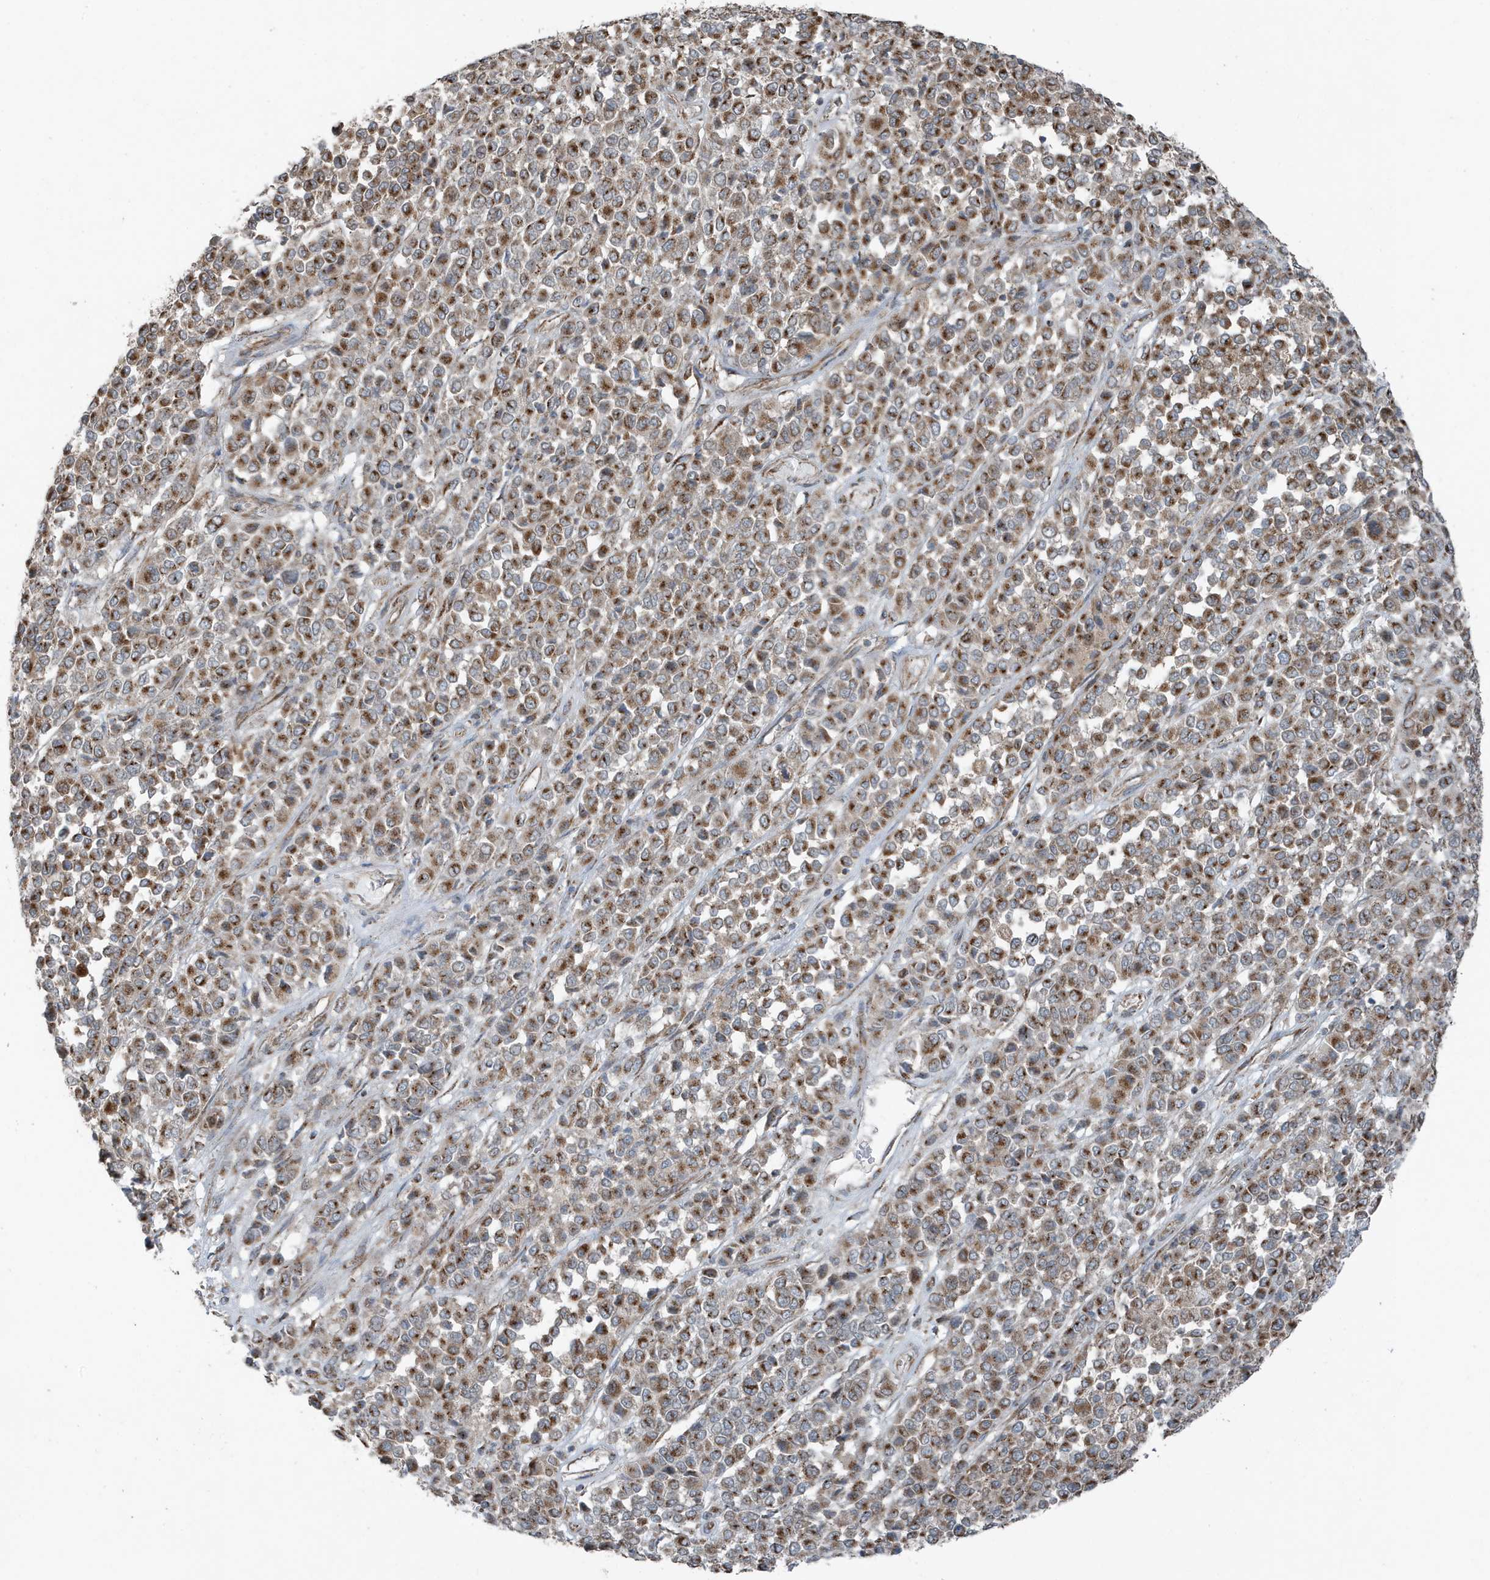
{"staining": {"intensity": "moderate", "quantity": ">75%", "location": "cytoplasmic/membranous"}, "tissue": "melanoma", "cell_type": "Tumor cells", "image_type": "cancer", "snomed": [{"axis": "morphology", "description": "Malignant melanoma, Metastatic site"}, {"axis": "topography", "description": "Pancreas"}], "caption": "Brown immunohistochemical staining in human malignant melanoma (metastatic site) demonstrates moderate cytoplasmic/membranous expression in approximately >75% of tumor cells.", "gene": "GOLGA4", "patient": {"sex": "female", "age": 30}}